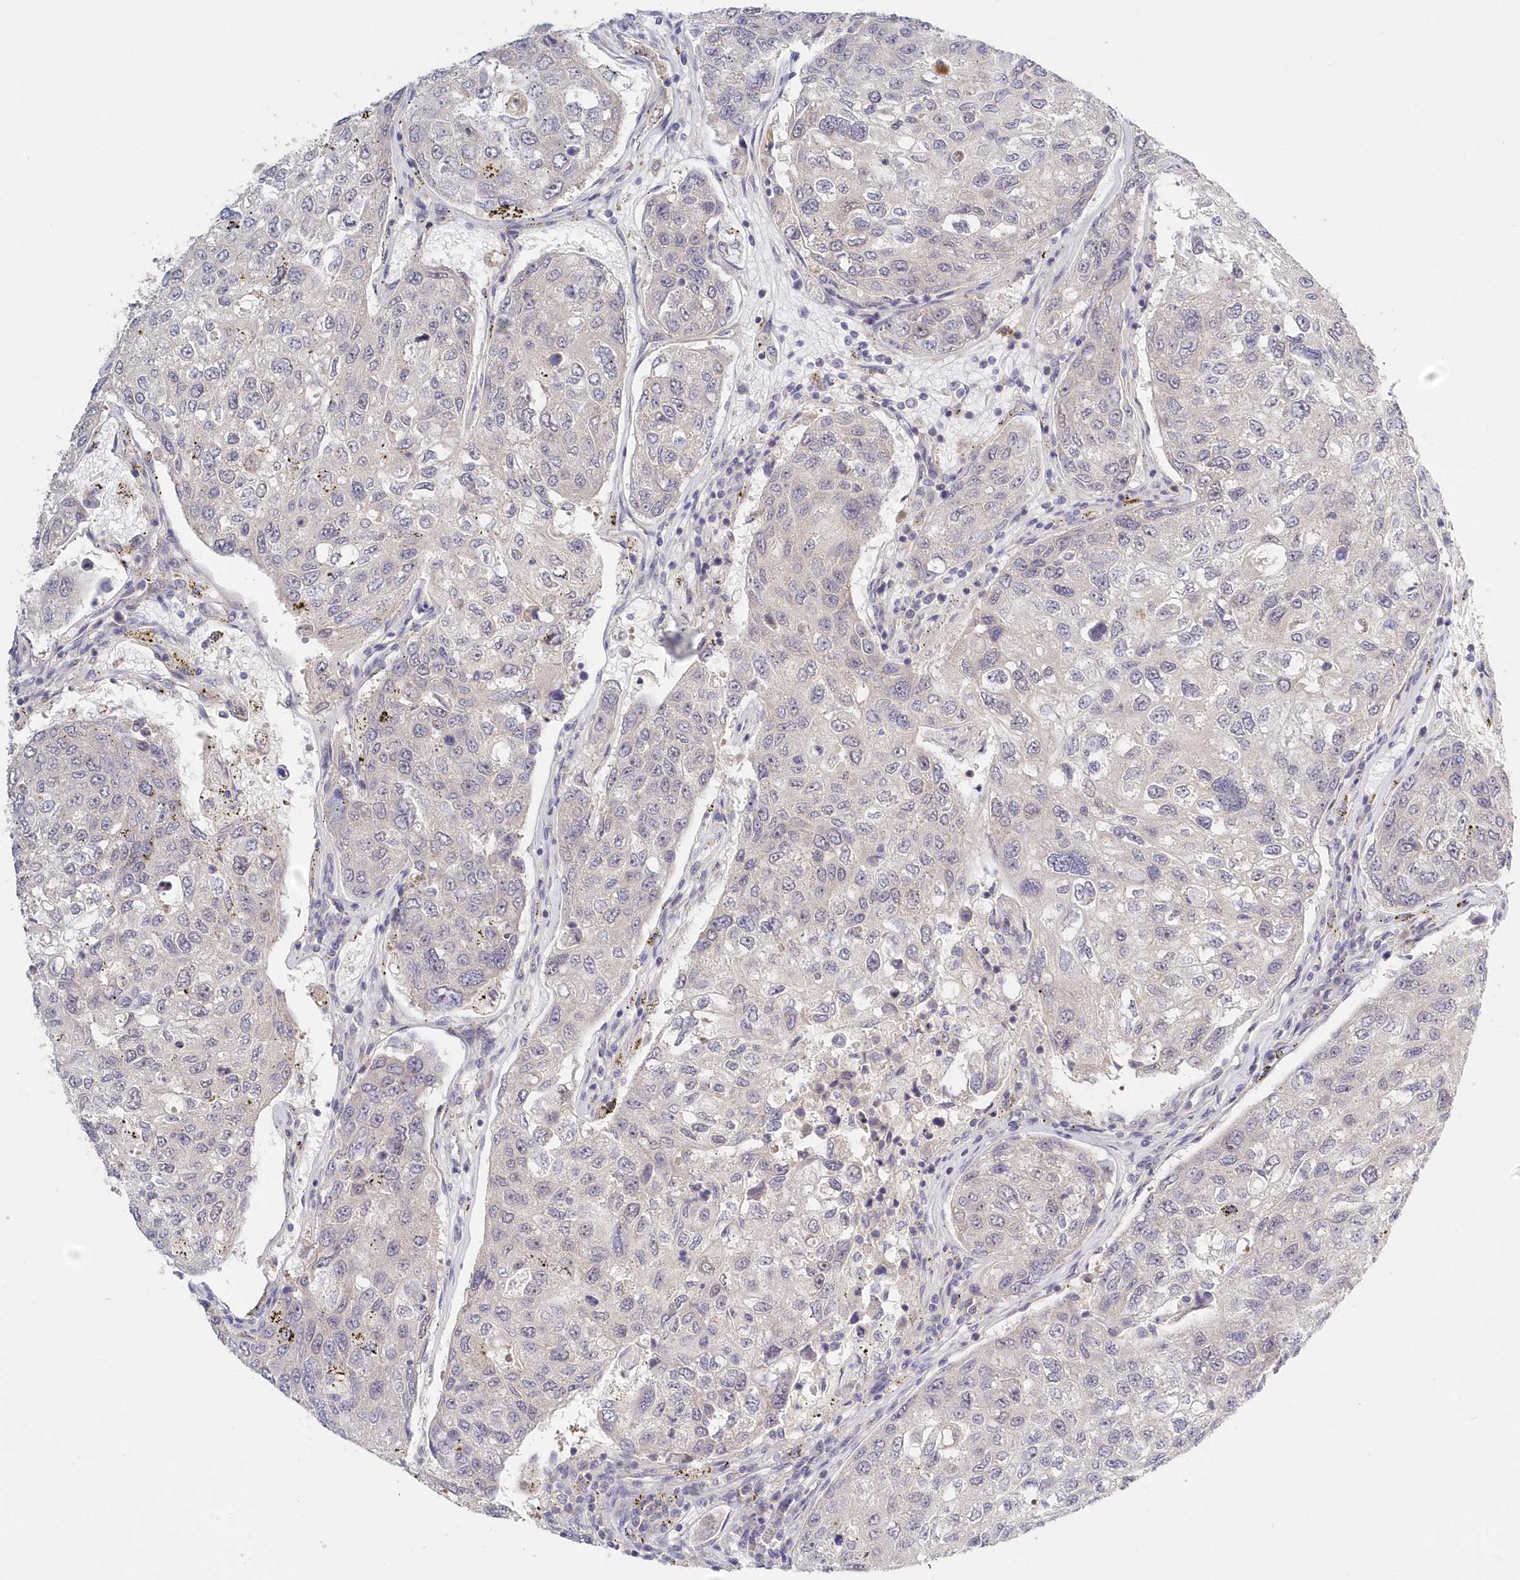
{"staining": {"intensity": "negative", "quantity": "none", "location": "none"}, "tissue": "urothelial cancer", "cell_type": "Tumor cells", "image_type": "cancer", "snomed": [{"axis": "morphology", "description": "Urothelial carcinoma, High grade"}, {"axis": "topography", "description": "Lymph node"}, {"axis": "topography", "description": "Urinary bladder"}], "caption": "Immunohistochemistry (IHC) image of urothelial cancer stained for a protein (brown), which shows no positivity in tumor cells.", "gene": "KATNA1", "patient": {"sex": "male", "age": 51}}